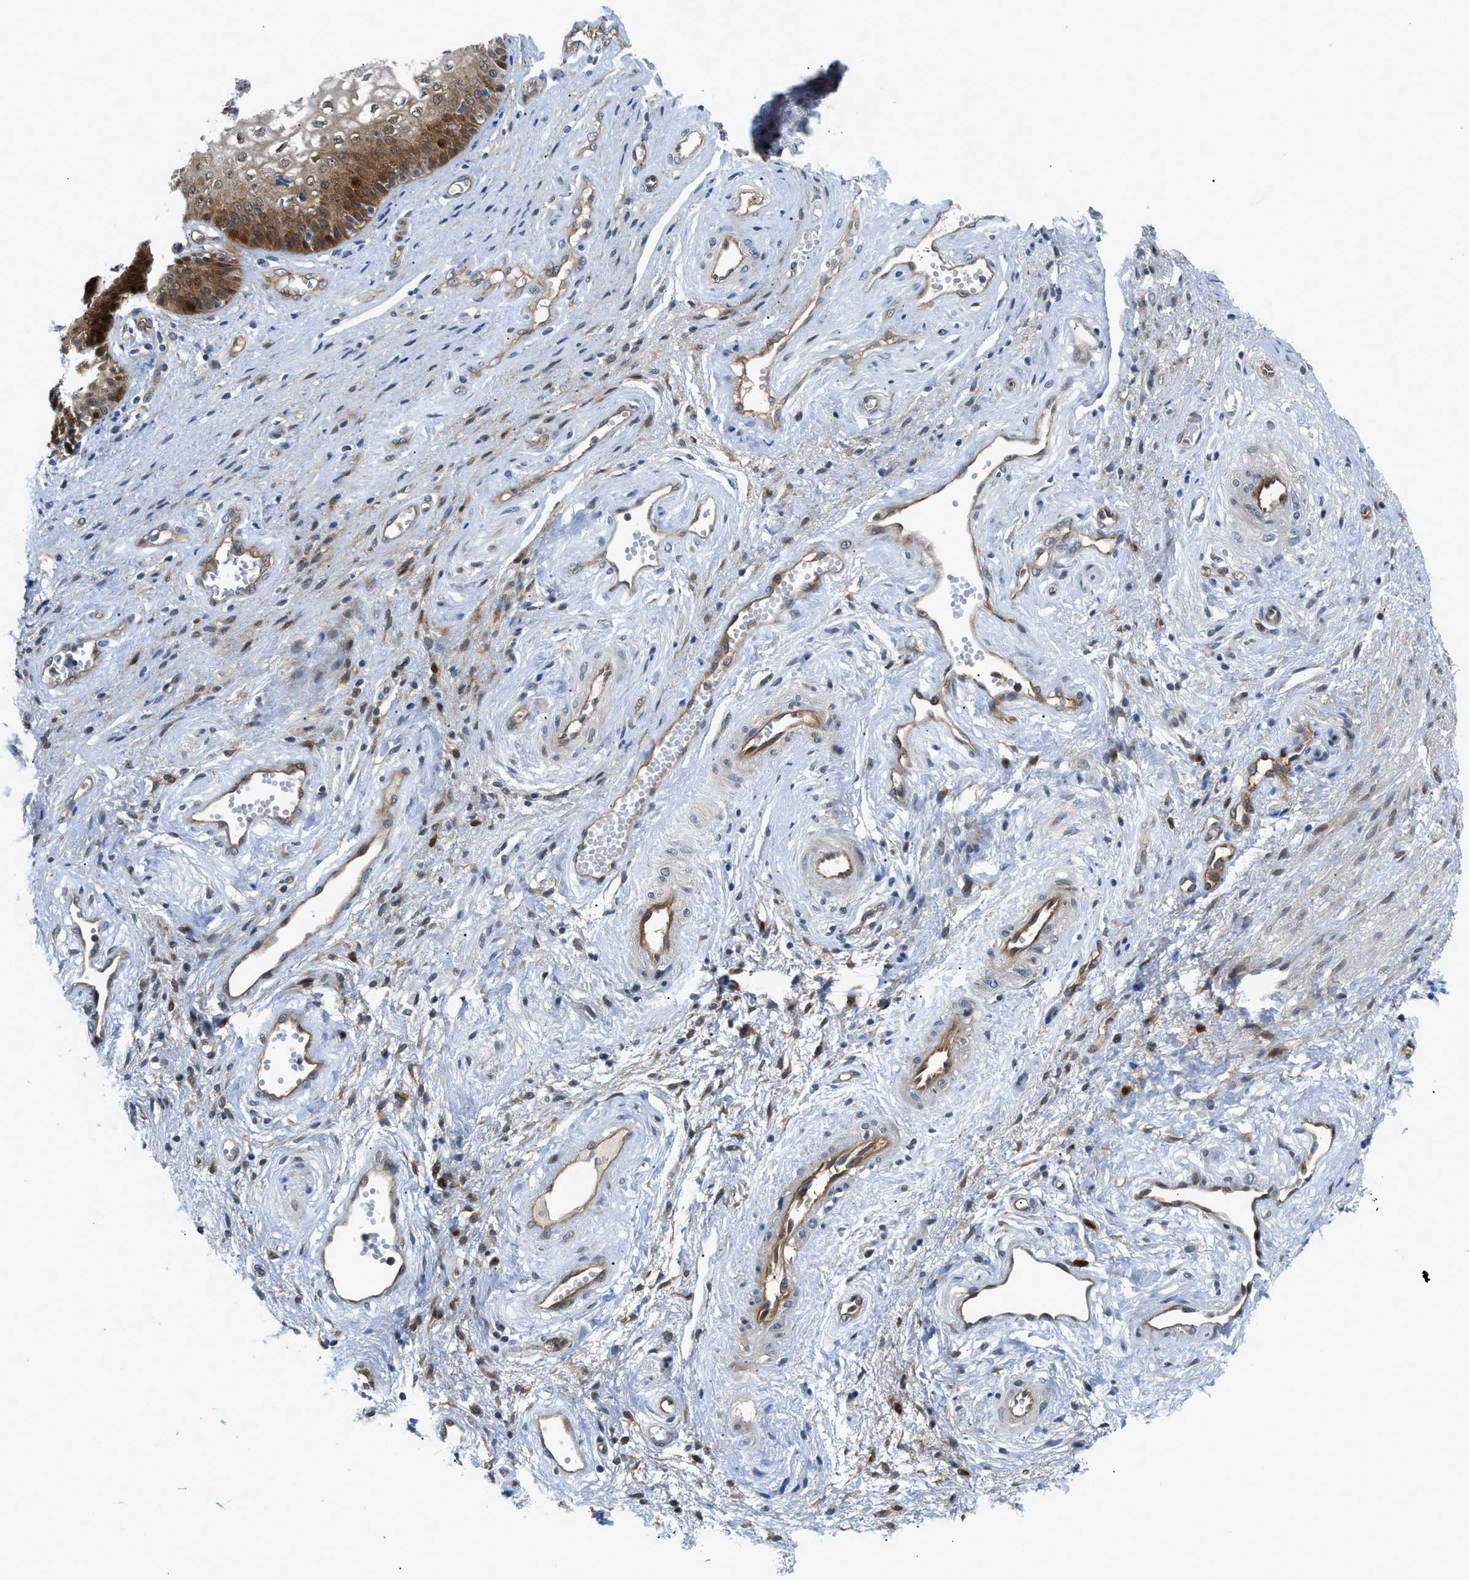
{"staining": {"intensity": "strong", "quantity": ">75%", "location": "cytoplasmic/membranous,nuclear"}, "tissue": "vagina", "cell_type": "Squamous epithelial cells", "image_type": "normal", "snomed": [{"axis": "morphology", "description": "Normal tissue, NOS"}, {"axis": "topography", "description": "Vagina"}], "caption": "Approximately >75% of squamous epithelial cells in unremarkable human vagina show strong cytoplasmic/membranous,nuclear protein staining as visualized by brown immunohistochemical staining.", "gene": "TRAK2", "patient": {"sex": "female", "age": 34}}